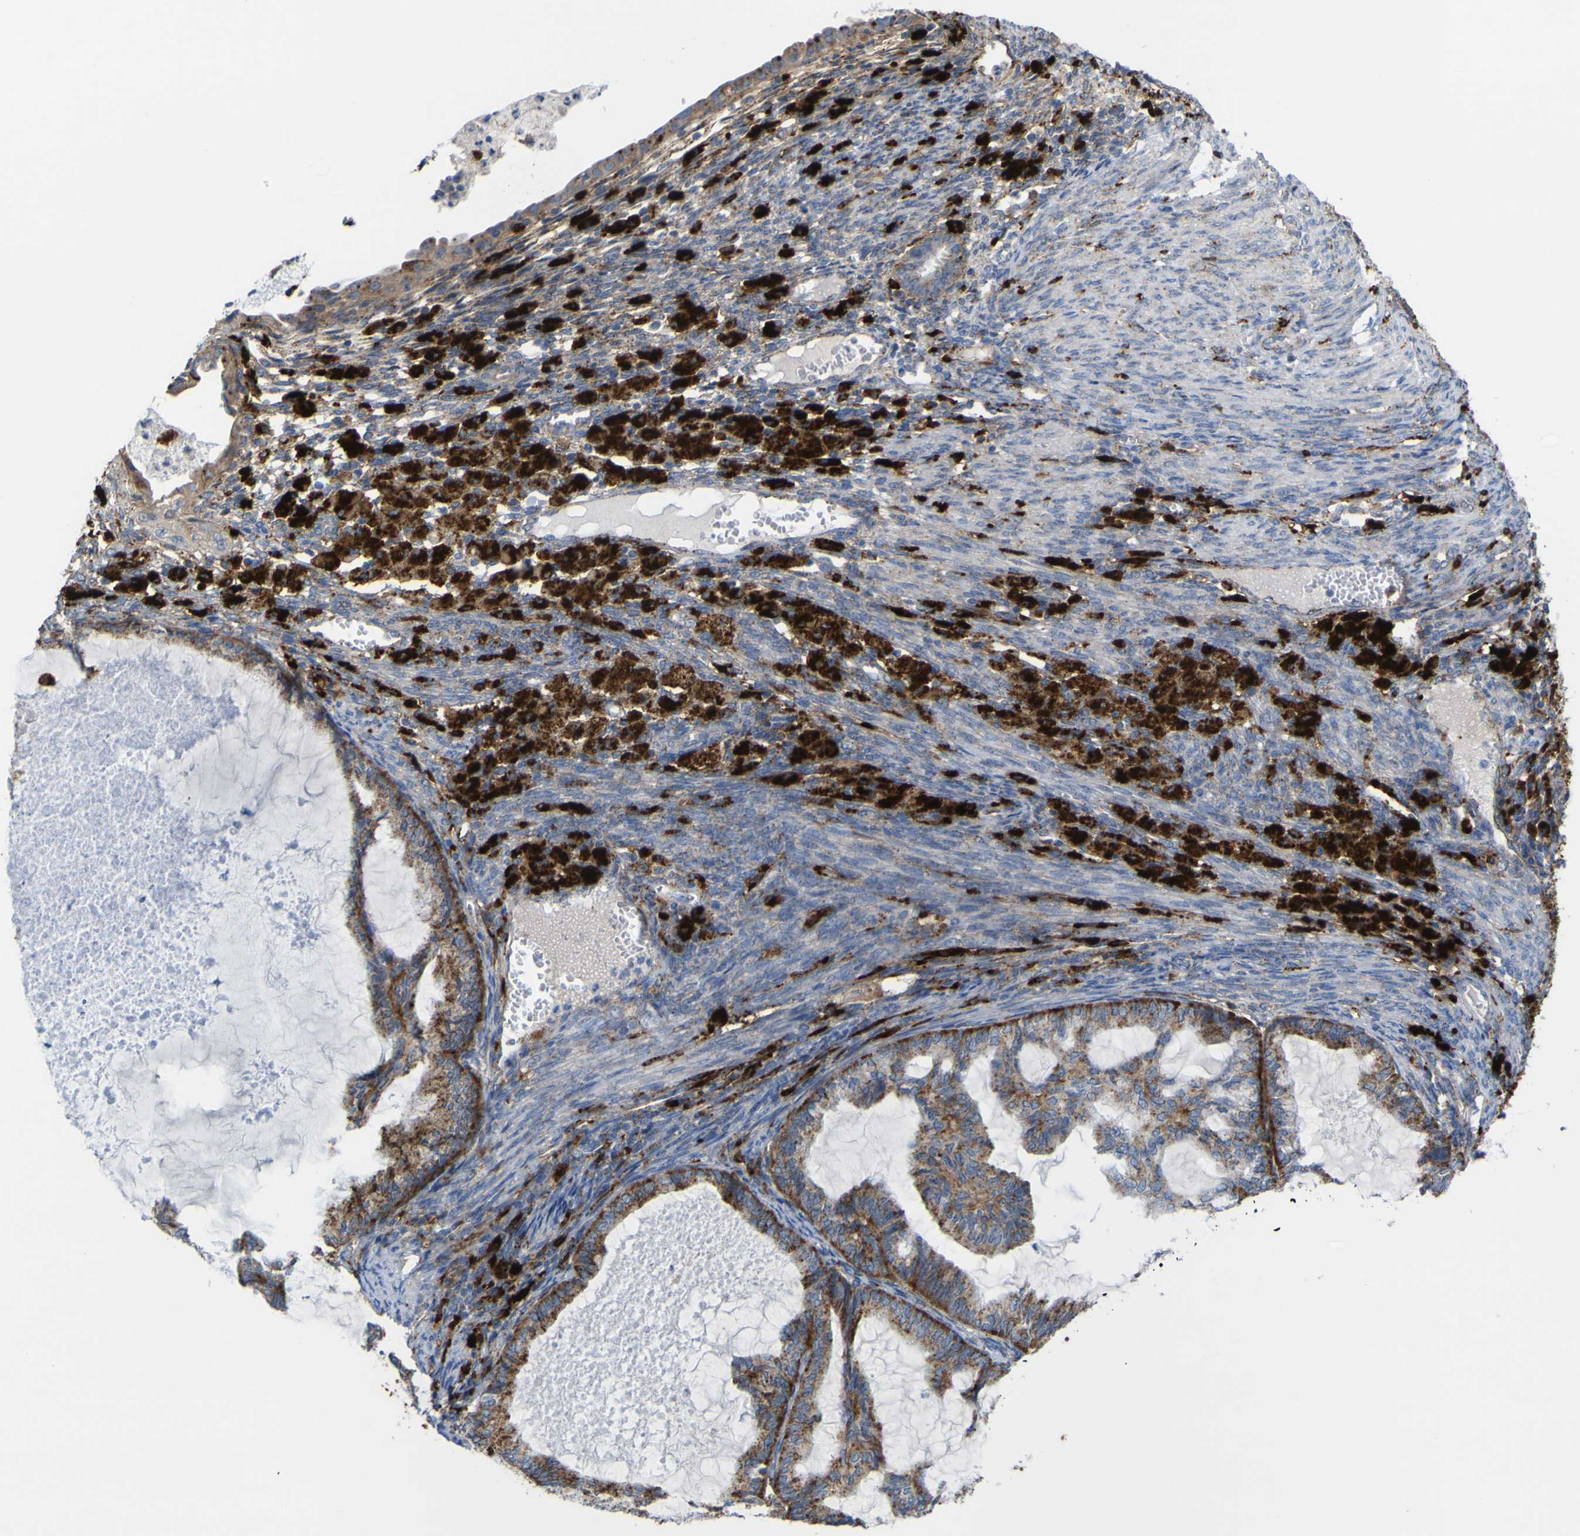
{"staining": {"intensity": "moderate", "quantity": ">75%", "location": "cytoplasmic/membranous"}, "tissue": "cervical cancer", "cell_type": "Tumor cells", "image_type": "cancer", "snomed": [{"axis": "morphology", "description": "Normal tissue, NOS"}, {"axis": "morphology", "description": "Adenocarcinoma, NOS"}, {"axis": "topography", "description": "Cervix"}, {"axis": "topography", "description": "Endometrium"}], "caption": "Protein staining exhibits moderate cytoplasmic/membranous positivity in about >75% of tumor cells in cervical cancer (adenocarcinoma). (DAB (3,3'-diaminobenzidine) IHC with brightfield microscopy, high magnification).", "gene": "PLD3", "patient": {"sex": "female", "age": 86}}